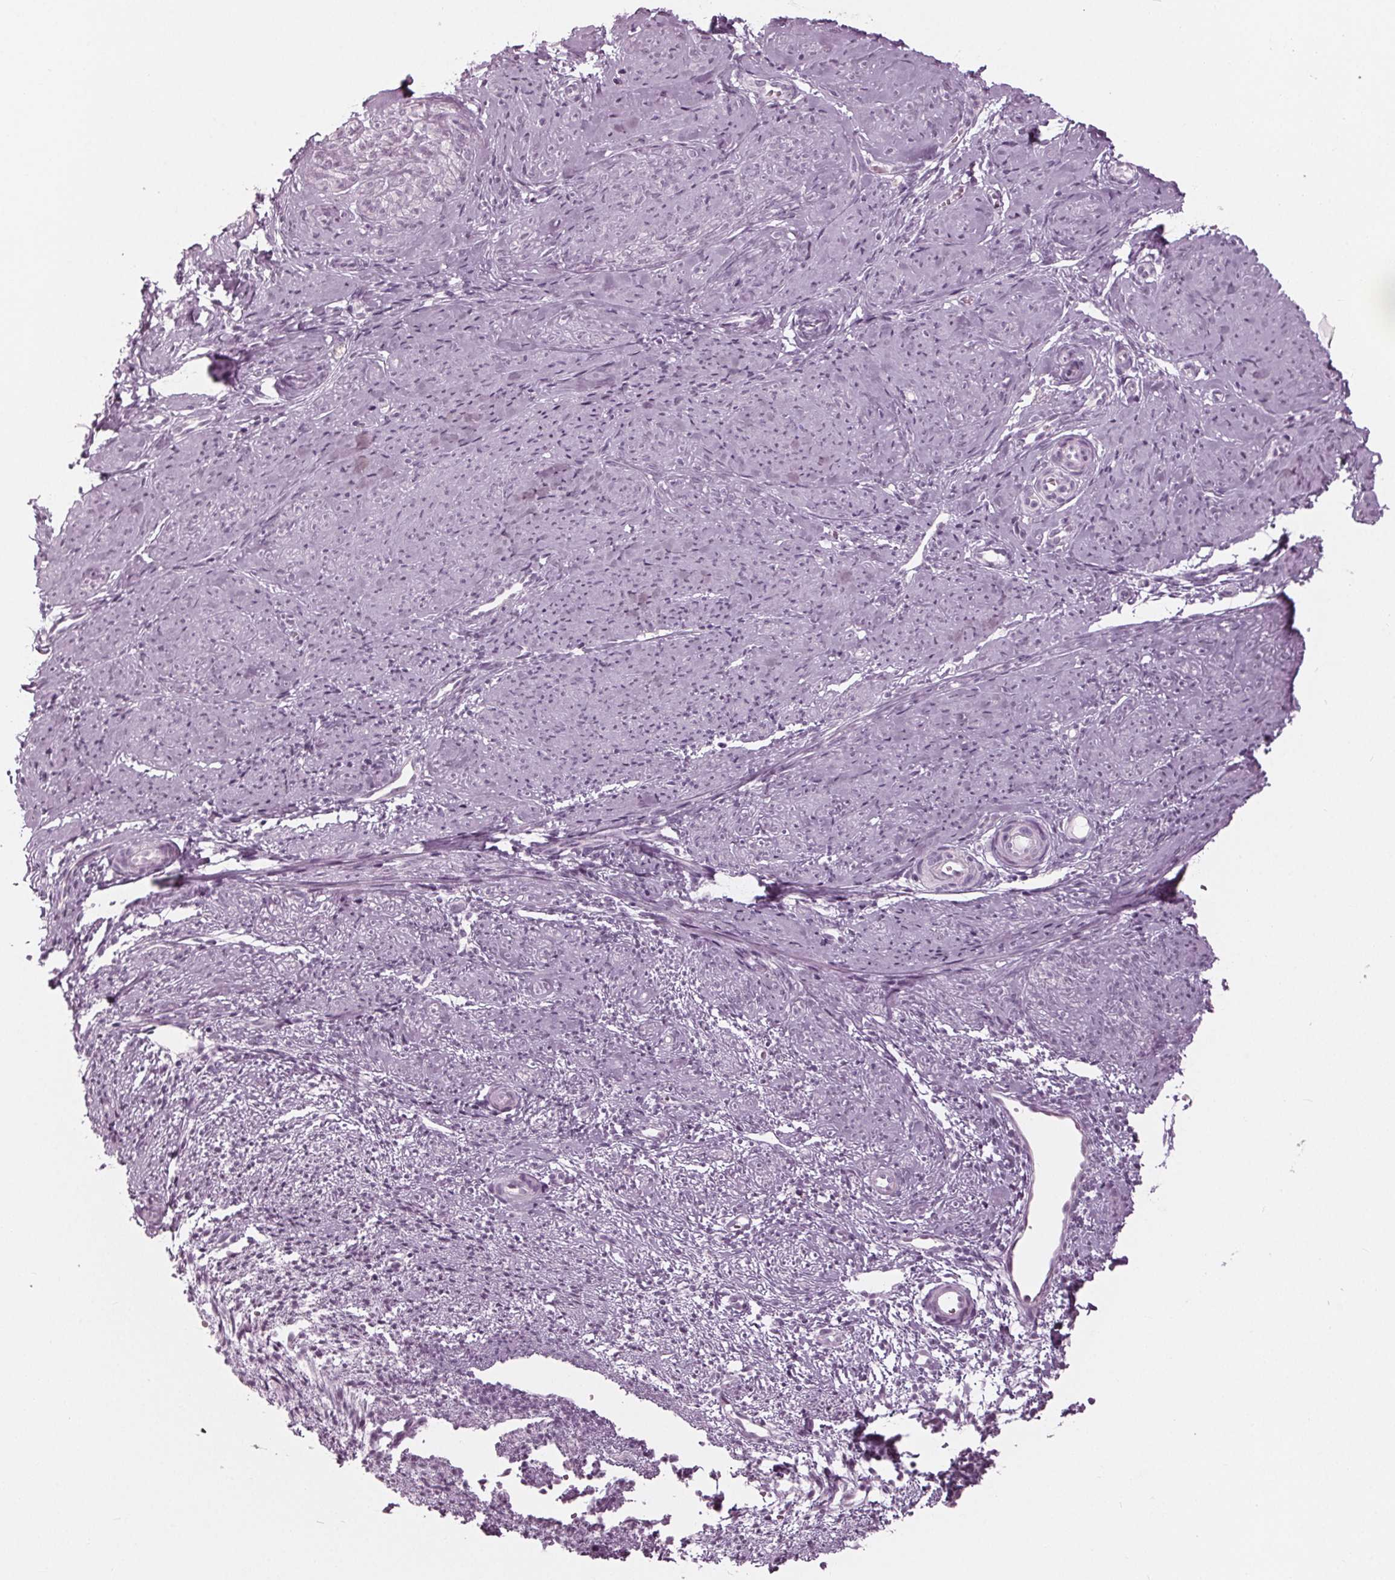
{"staining": {"intensity": "negative", "quantity": "none", "location": "none"}, "tissue": "smooth muscle", "cell_type": "Smooth muscle cells", "image_type": "normal", "snomed": [{"axis": "morphology", "description": "Normal tissue, NOS"}, {"axis": "topography", "description": "Smooth muscle"}], "caption": "IHC image of unremarkable smooth muscle: smooth muscle stained with DAB displays no significant protein staining in smooth muscle cells.", "gene": "KRT28", "patient": {"sex": "female", "age": 48}}